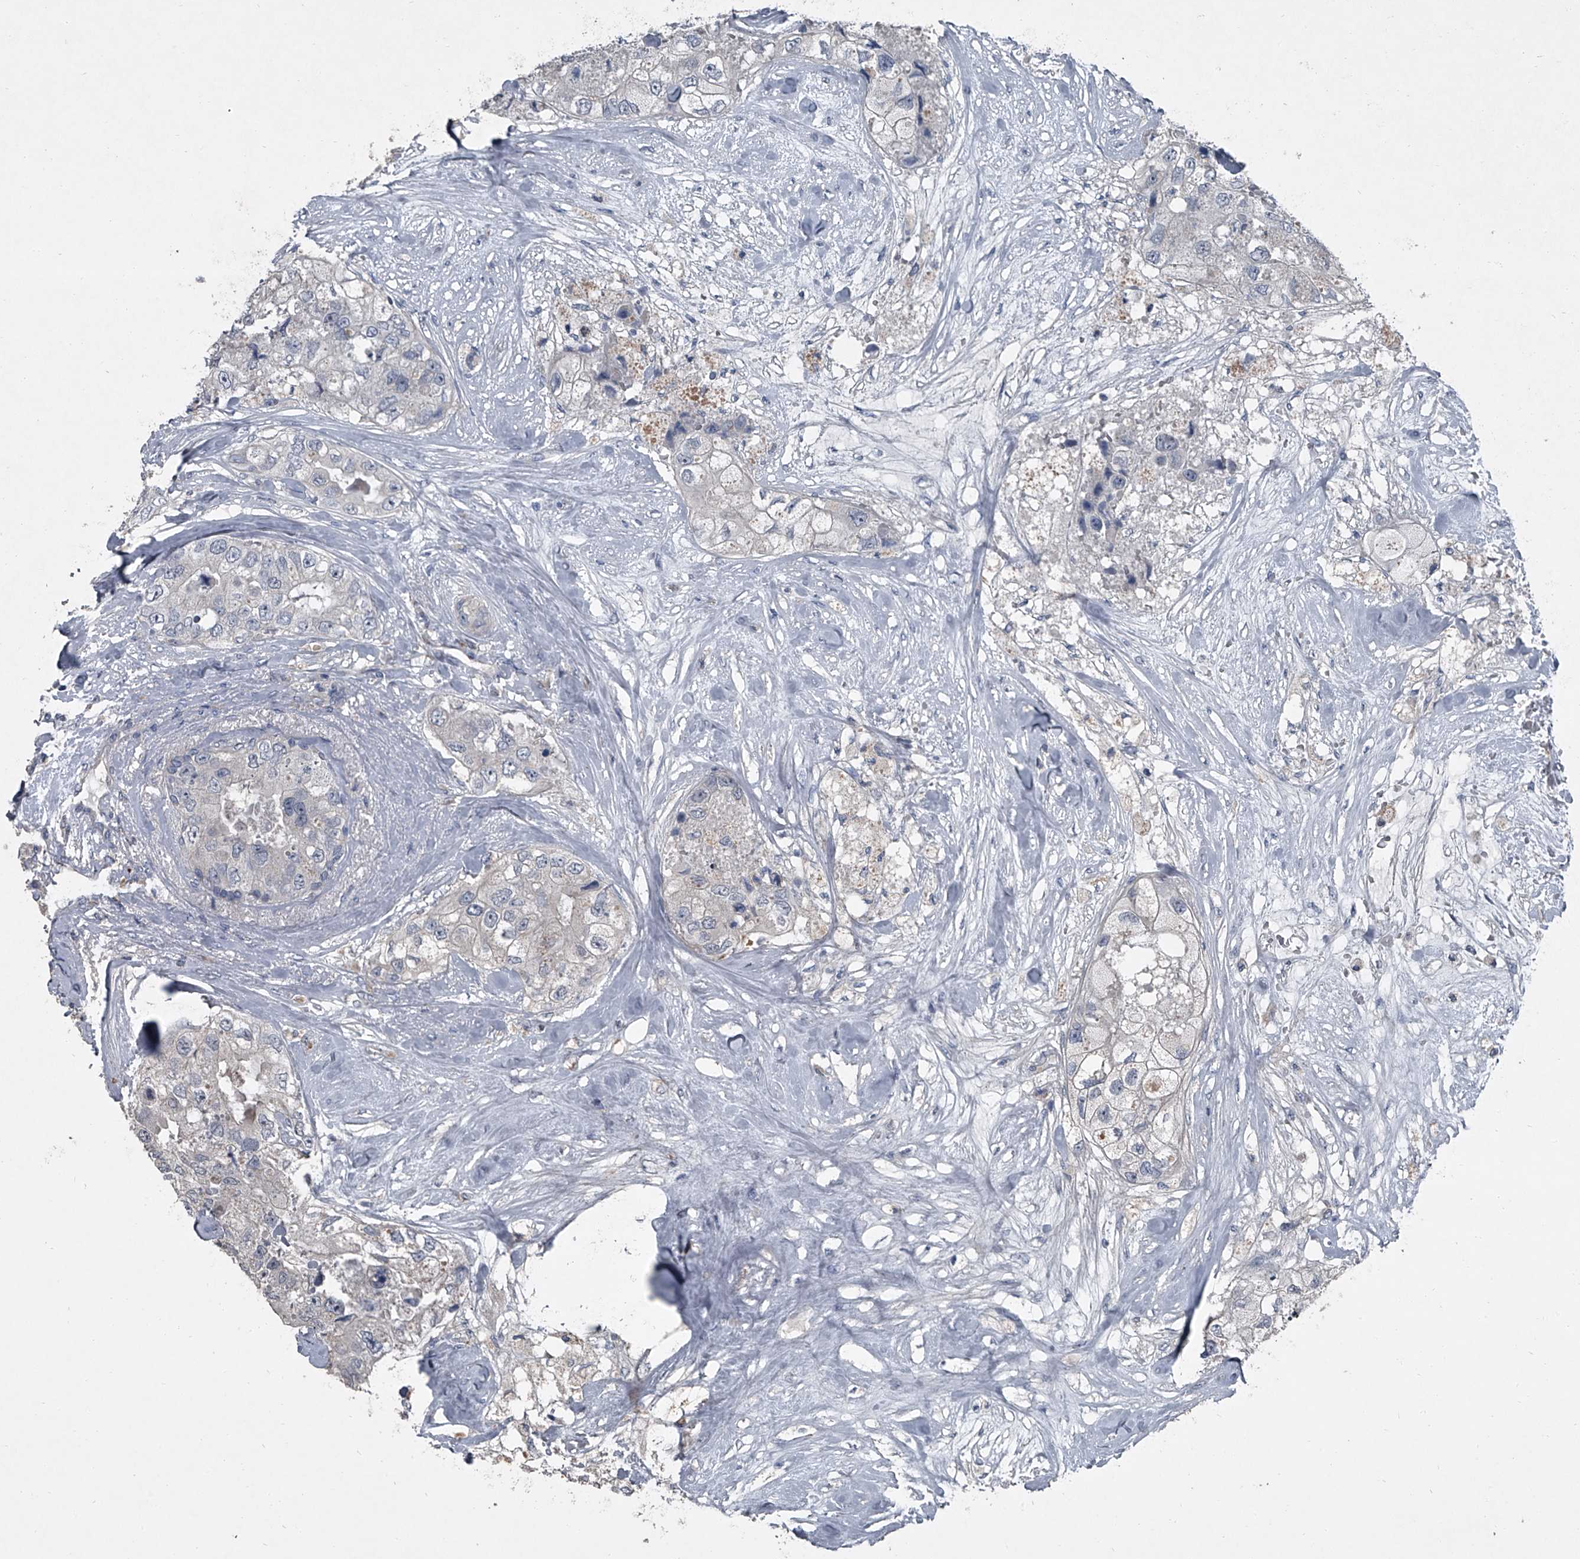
{"staining": {"intensity": "negative", "quantity": "none", "location": "none"}, "tissue": "breast cancer", "cell_type": "Tumor cells", "image_type": "cancer", "snomed": [{"axis": "morphology", "description": "Duct carcinoma"}, {"axis": "topography", "description": "Breast"}], "caption": "Immunohistochemical staining of breast infiltrating ductal carcinoma displays no significant expression in tumor cells.", "gene": "HEPHL1", "patient": {"sex": "female", "age": 62}}